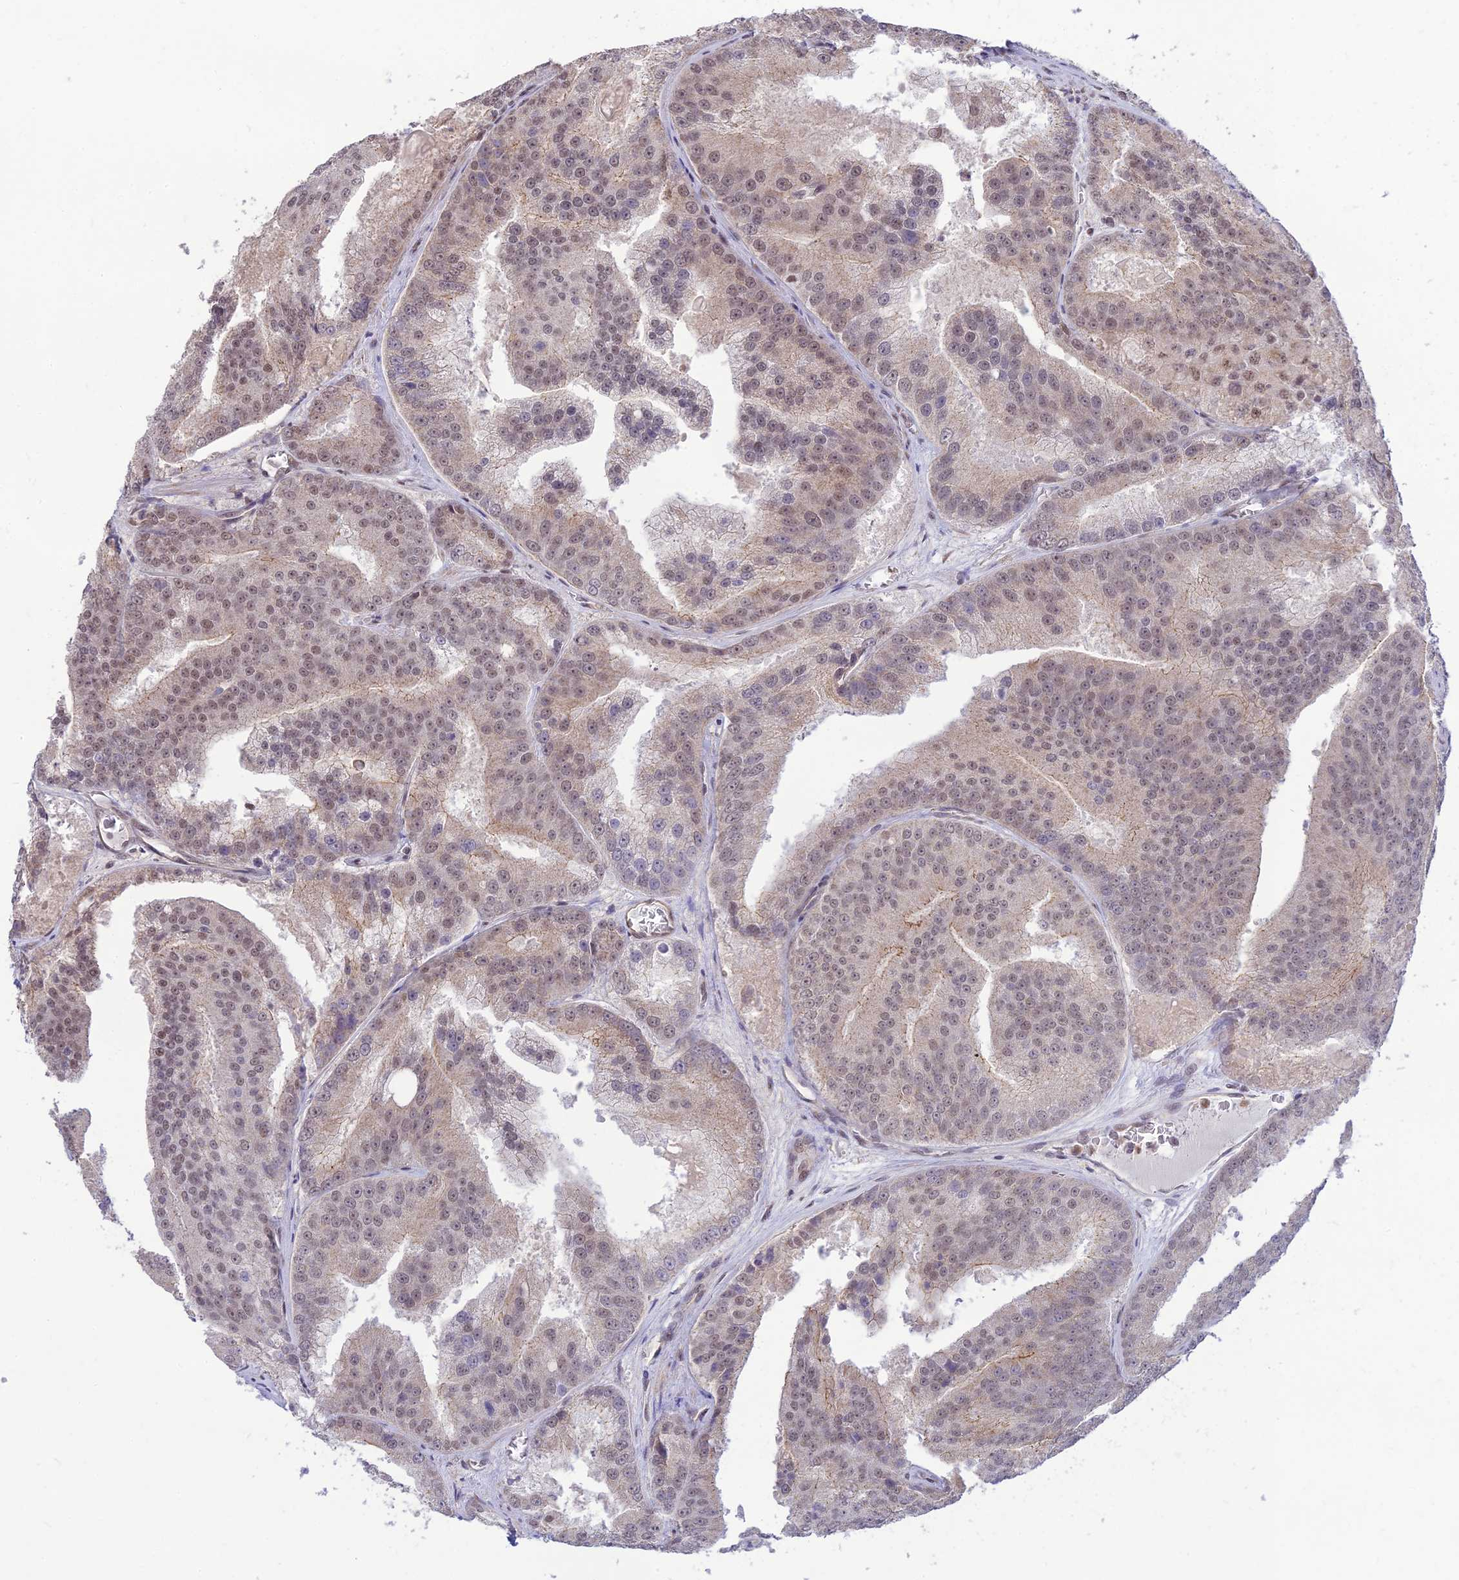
{"staining": {"intensity": "weak", "quantity": ">75%", "location": "nuclear"}, "tissue": "prostate cancer", "cell_type": "Tumor cells", "image_type": "cancer", "snomed": [{"axis": "morphology", "description": "Adenocarcinoma, High grade"}, {"axis": "topography", "description": "Prostate"}], "caption": "This is a photomicrograph of immunohistochemistry staining of prostate cancer, which shows weak positivity in the nuclear of tumor cells.", "gene": "MICOS13", "patient": {"sex": "male", "age": 61}}